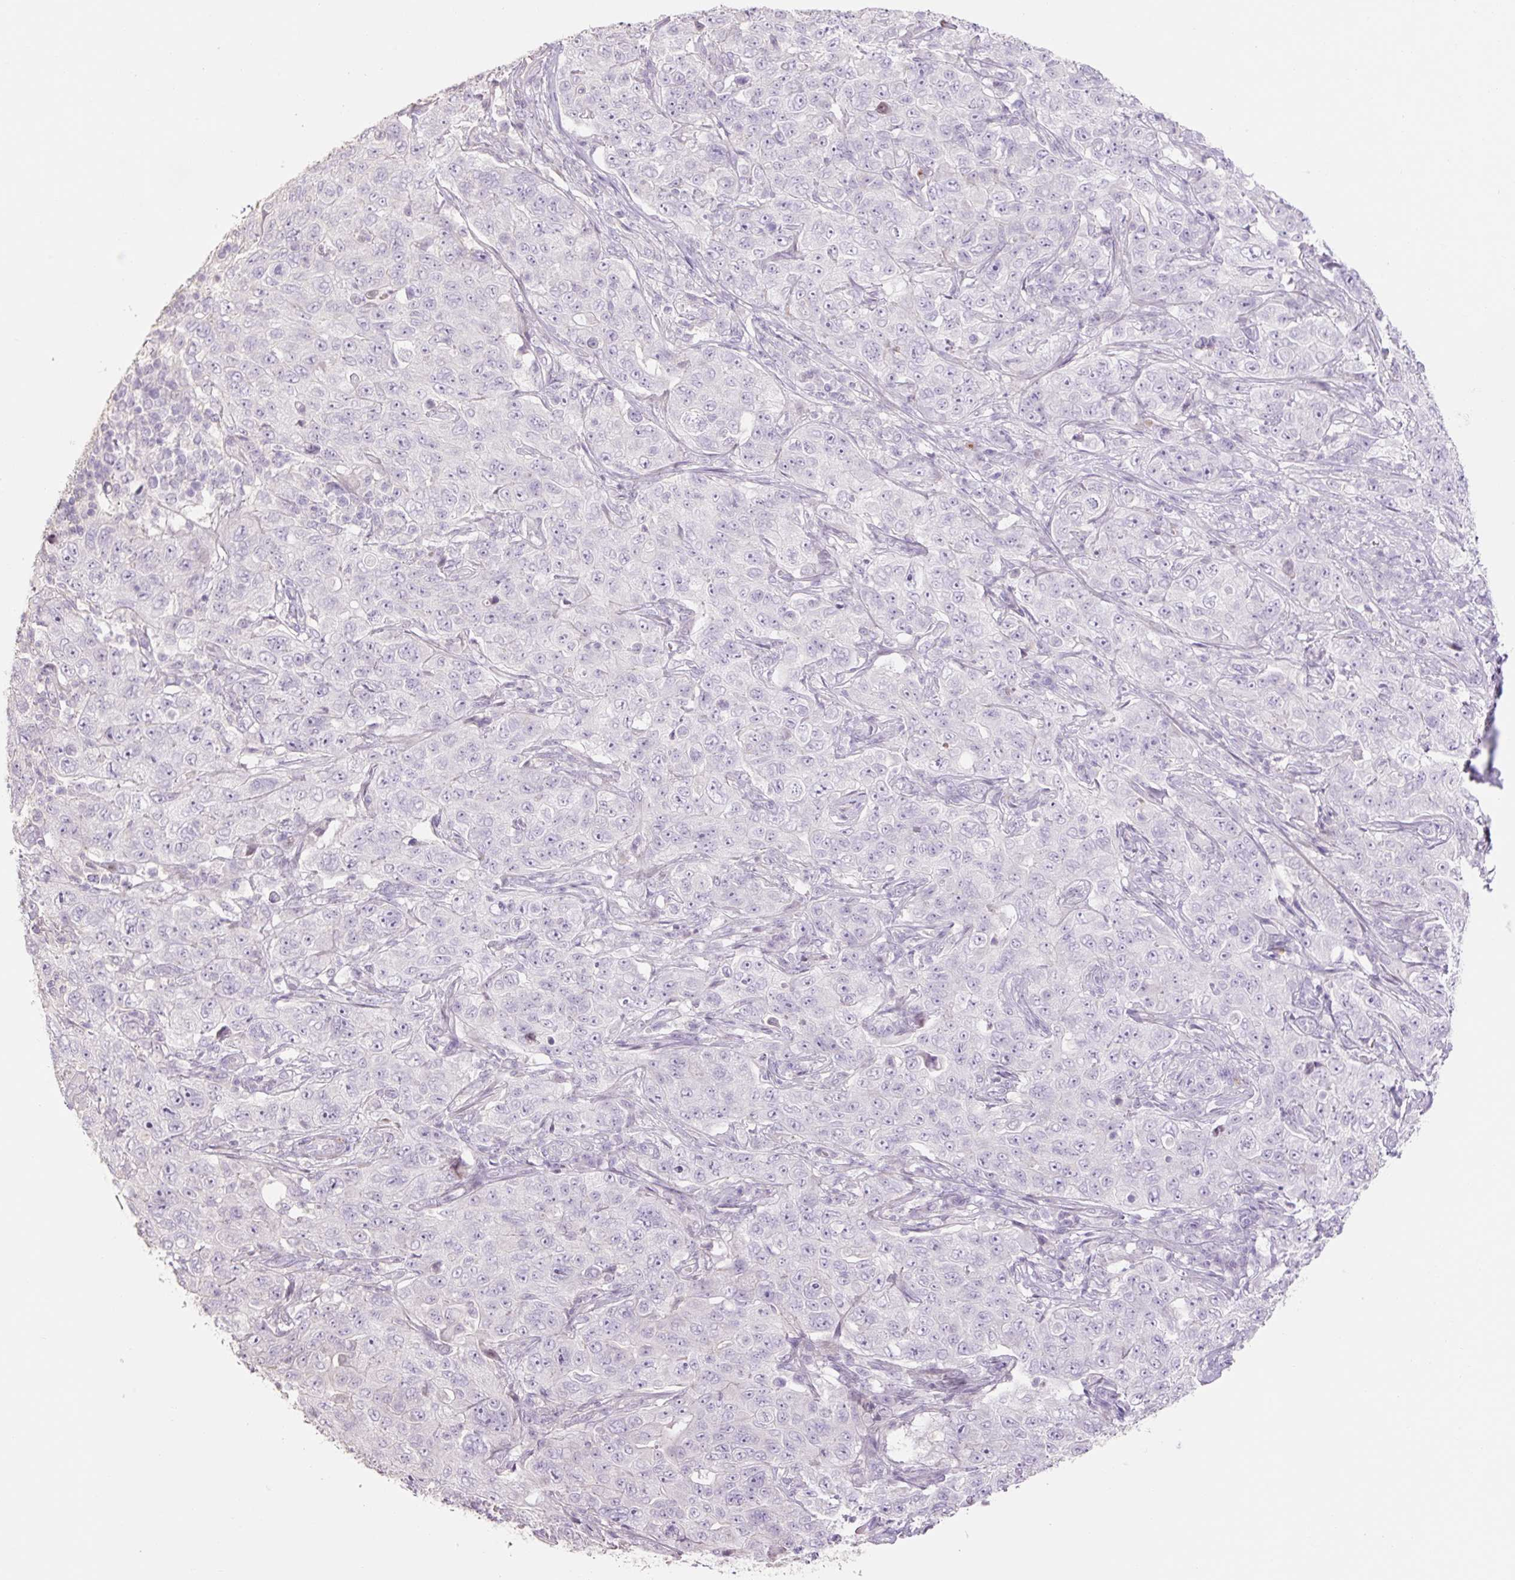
{"staining": {"intensity": "negative", "quantity": "none", "location": "none"}, "tissue": "pancreatic cancer", "cell_type": "Tumor cells", "image_type": "cancer", "snomed": [{"axis": "morphology", "description": "Adenocarcinoma, NOS"}, {"axis": "topography", "description": "Pancreas"}], "caption": "Histopathology image shows no significant protein expression in tumor cells of pancreatic adenocarcinoma.", "gene": "ZNF552", "patient": {"sex": "male", "age": 68}}